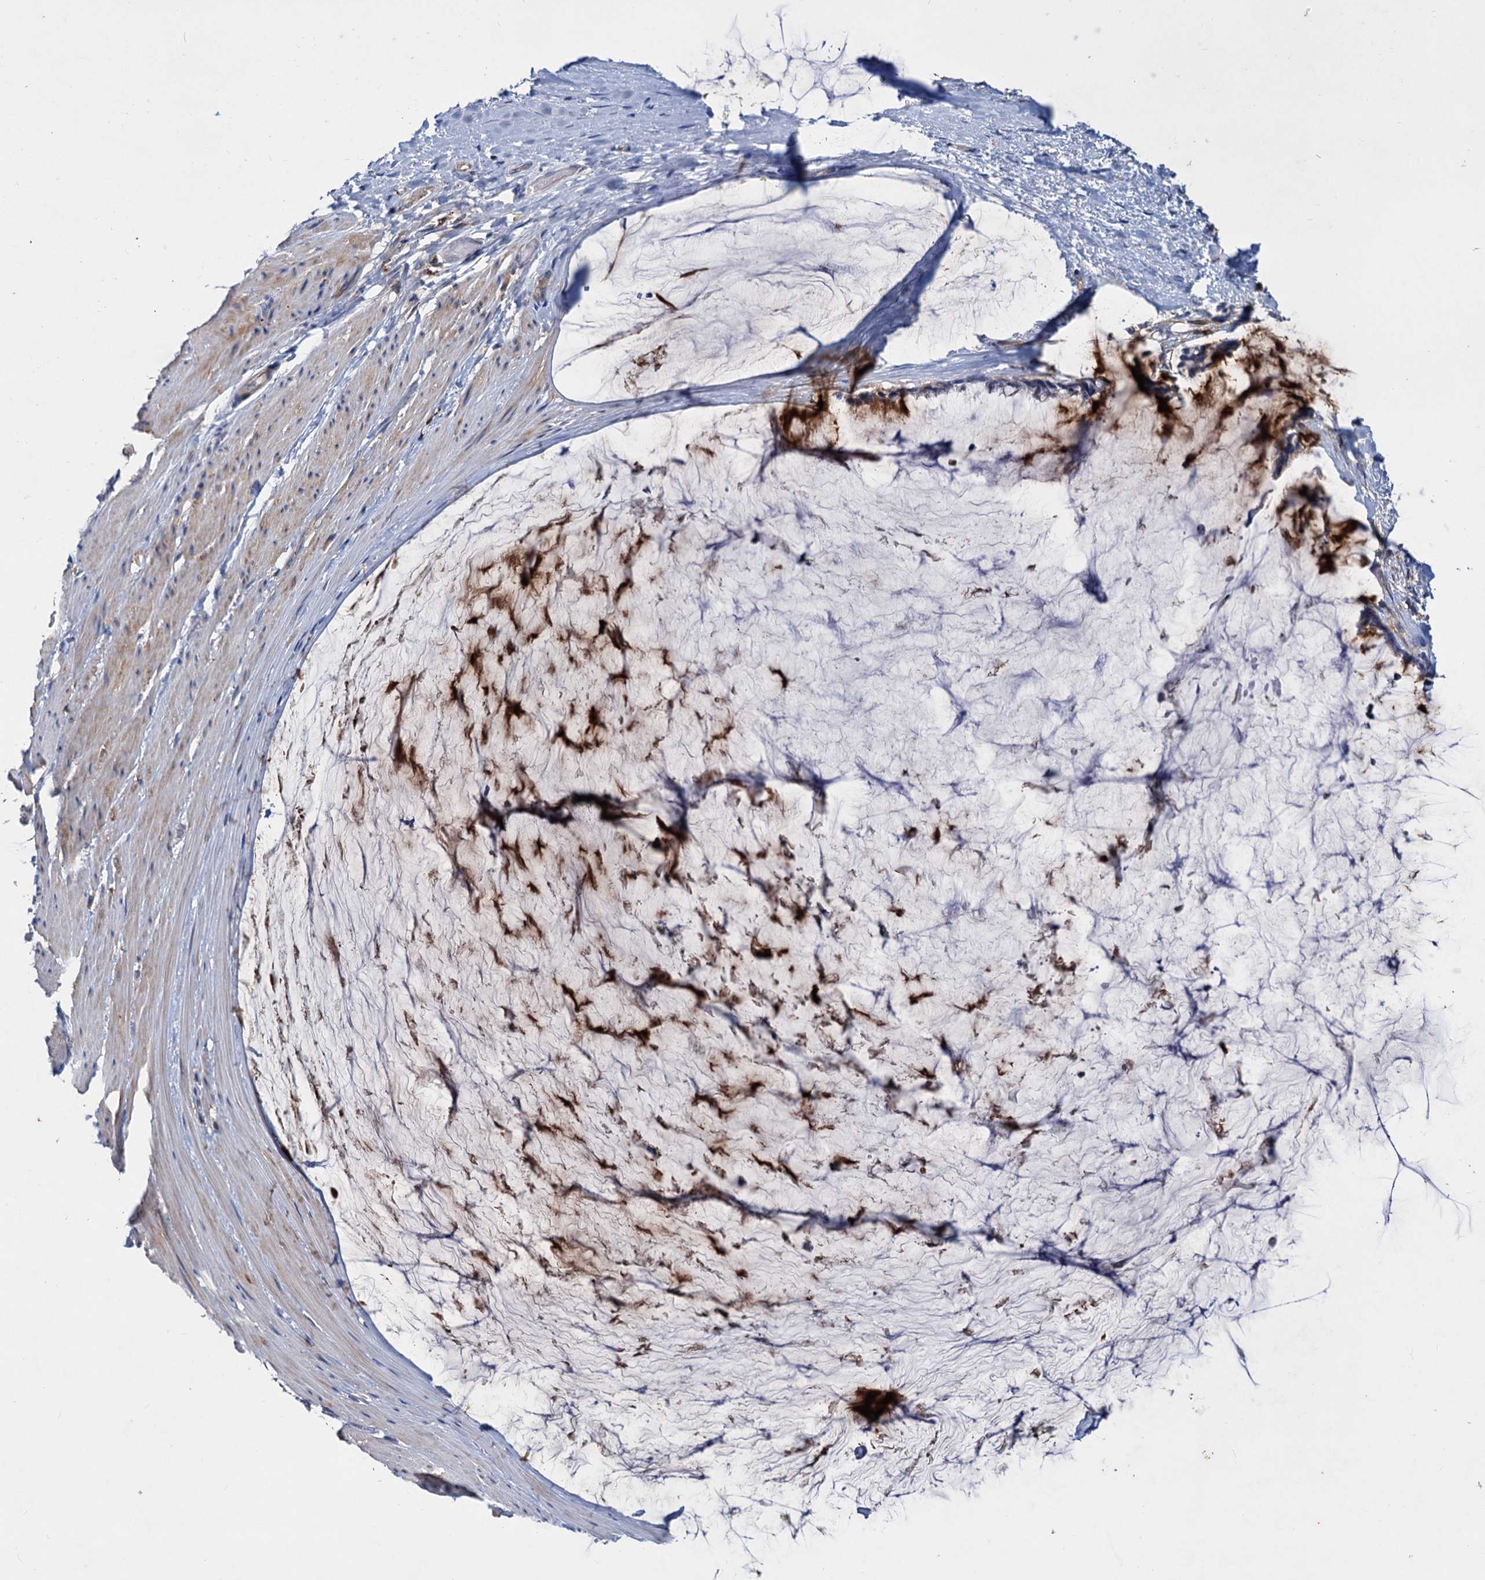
{"staining": {"intensity": "moderate", "quantity": "<25%", "location": "cytoplasmic/membranous"}, "tissue": "ovarian cancer", "cell_type": "Tumor cells", "image_type": "cancer", "snomed": [{"axis": "morphology", "description": "Cystadenocarcinoma, mucinous, NOS"}, {"axis": "topography", "description": "Ovary"}], "caption": "Immunohistochemical staining of ovarian mucinous cystadenocarcinoma displays moderate cytoplasmic/membranous protein staining in about <25% of tumor cells.", "gene": "CHRD", "patient": {"sex": "female", "age": 39}}